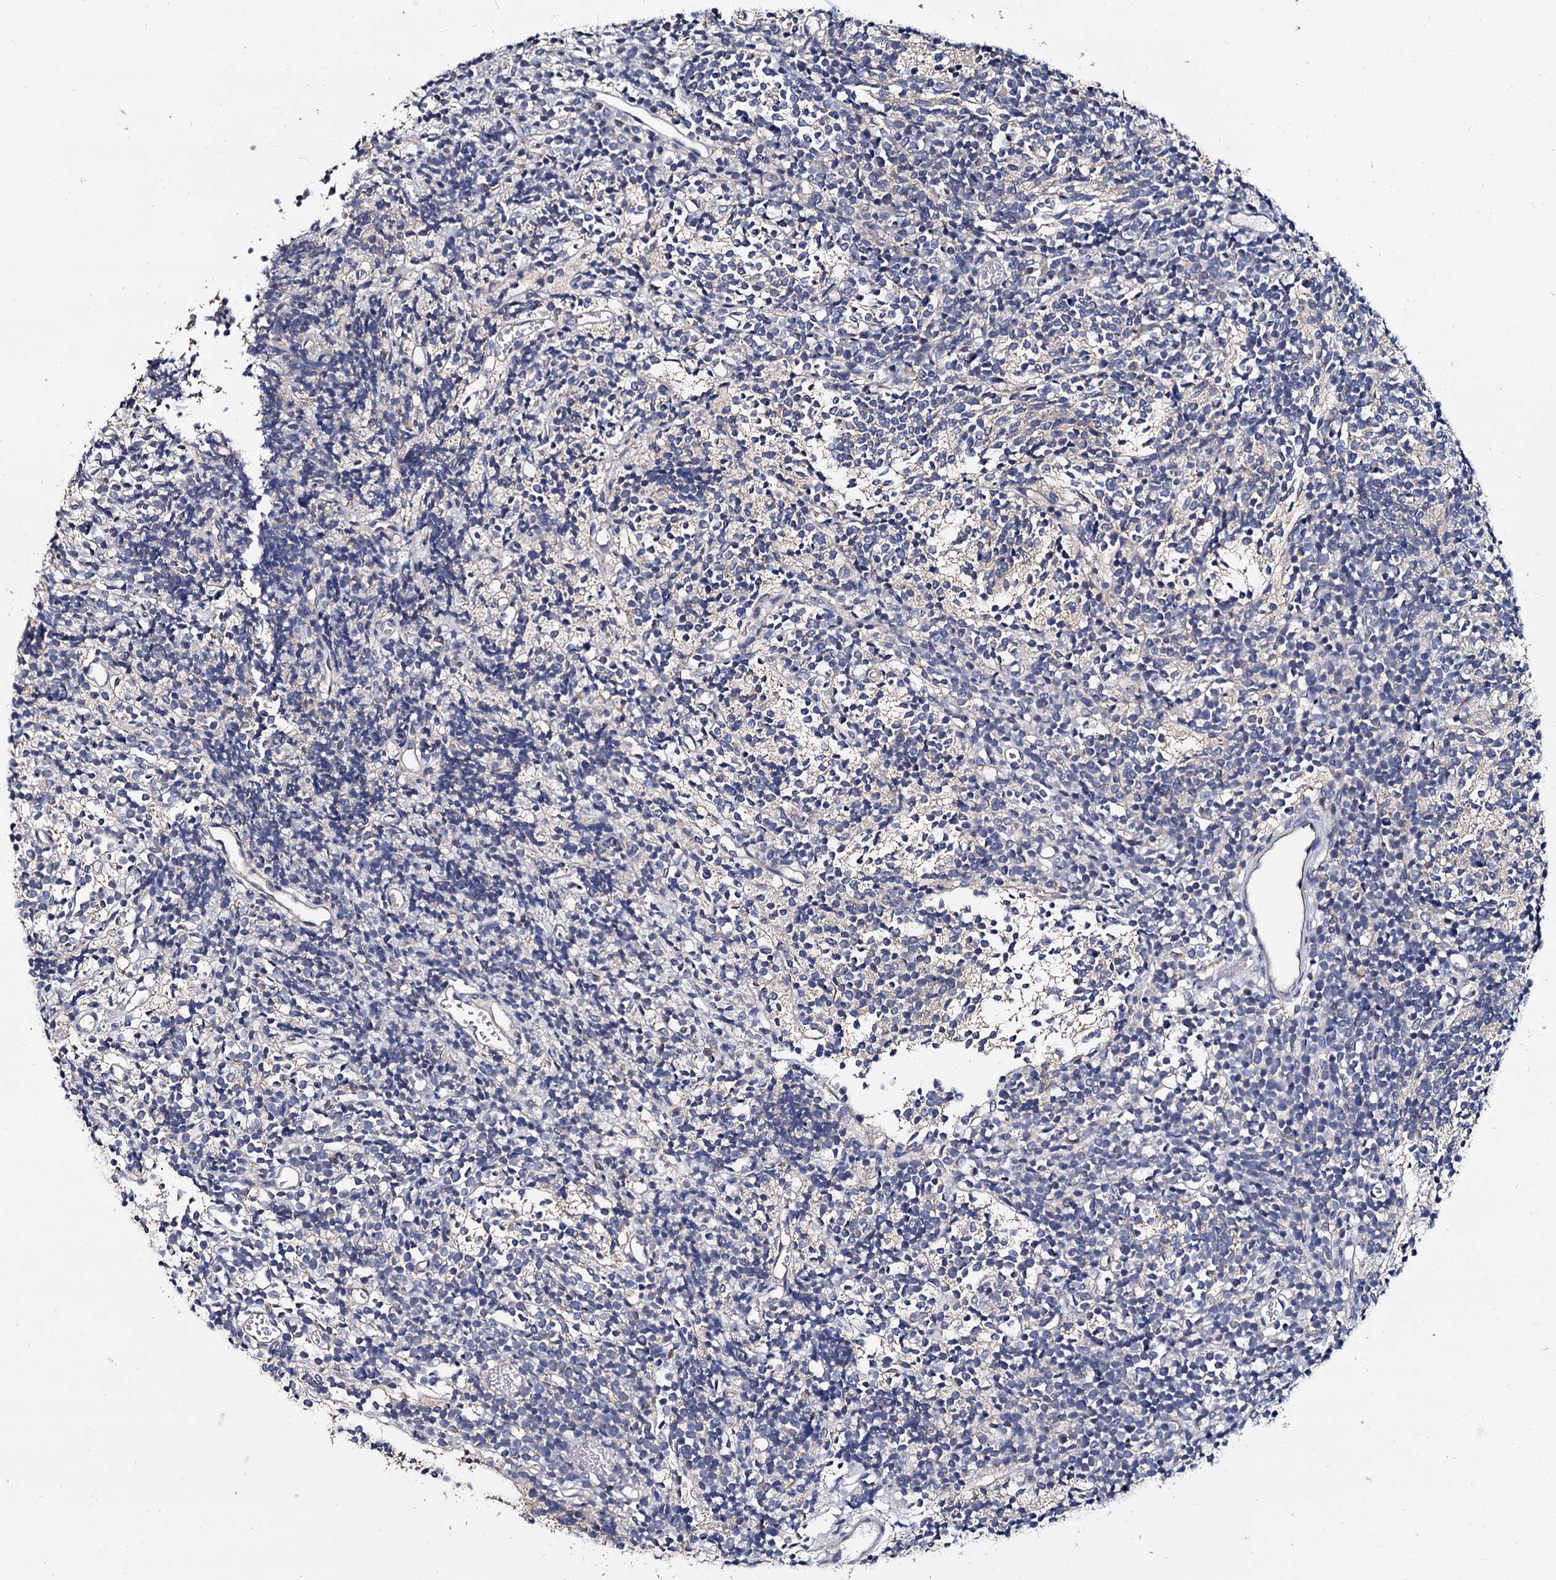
{"staining": {"intensity": "negative", "quantity": "none", "location": "none"}, "tissue": "glioma", "cell_type": "Tumor cells", "image_type": "cancer", "snomed": [{"axis": "morphology", "description": "Glioma, malignant, Low grade"}, {"axis": "topography", "description": "Brain"}], "caption": "Immunohistochemical staining of human malignant glioma (low-grade) demonstrates no significant expression in tumor cells. Nuclei are stained in blue.", "gene": "ANKRD13A", "patient": {"sex": "female", "age": 1}}